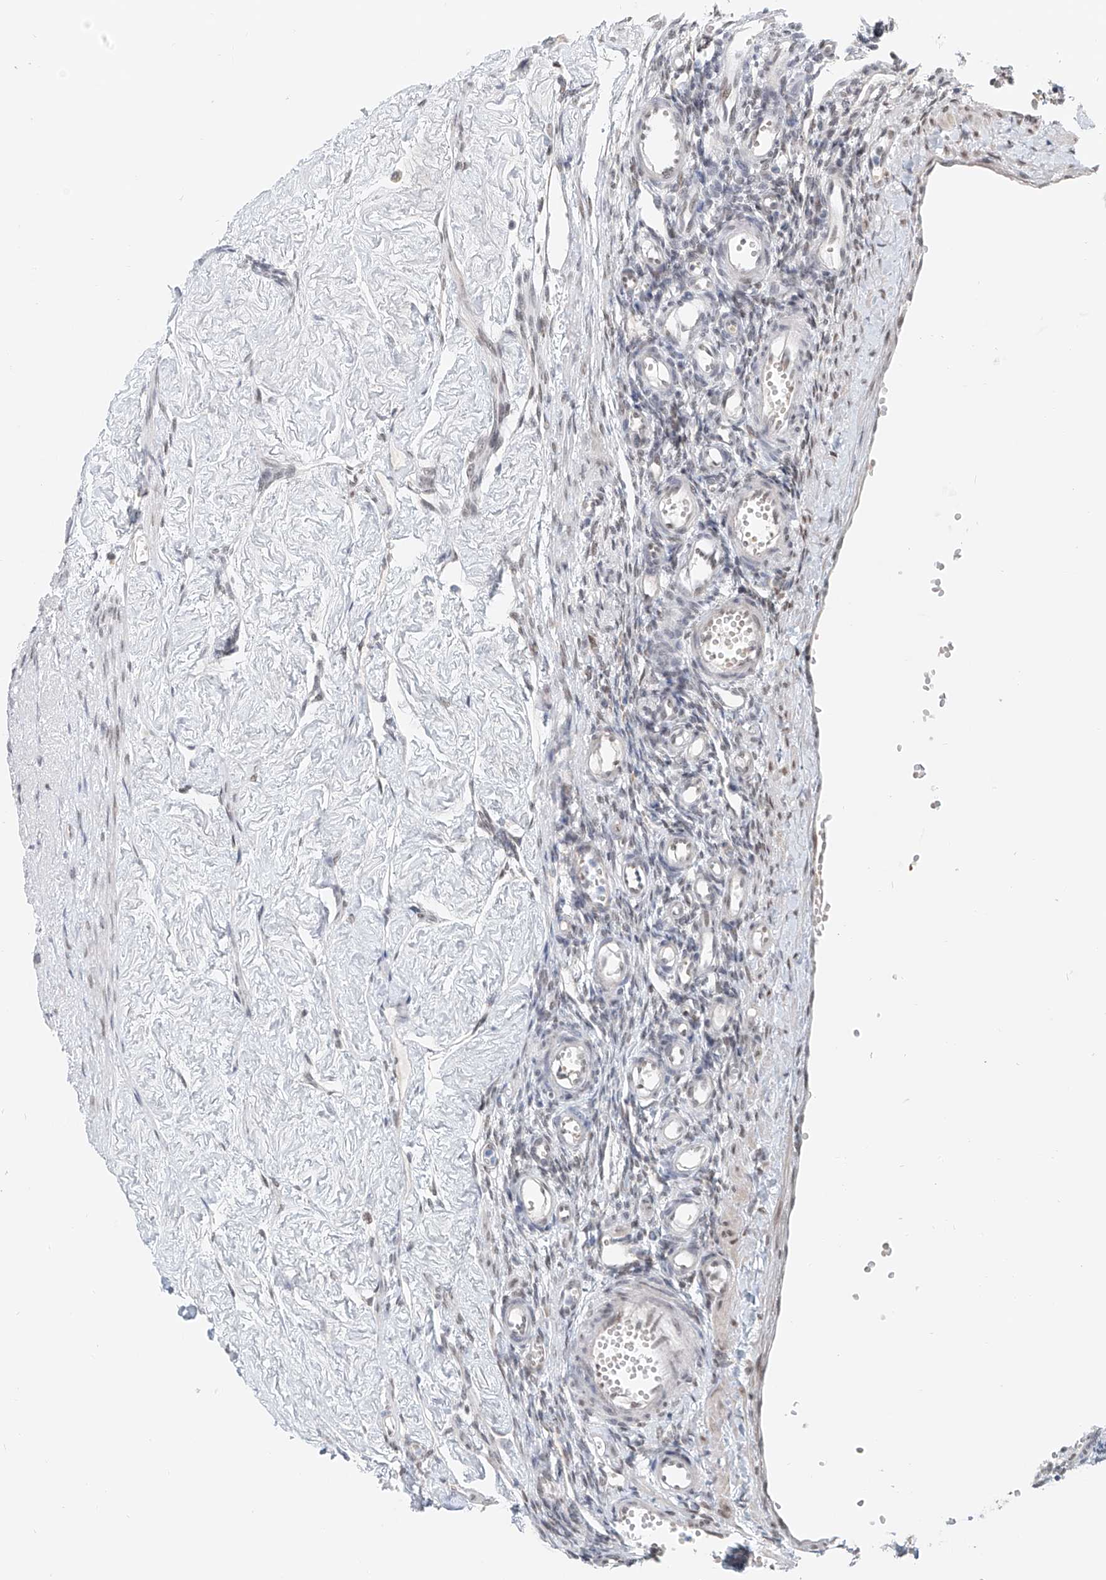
{"staining": {"intensity": "weak", "quantity": "<25%", "location": "nuclear"}, "tissue": "ovary", "cell_type": "Ovarian stroma cells", "image_type": "normal", "snomed": [{"axis": "morphology", "description": "Normal tissue, NOS"}, {"axis": "morphology", "description": "Cyst, NOS"}, {"axis": "topography", "description": "Ovary"}], "caption": "Immunohistochemical staining of benign human ovary displays no significant staining in ovarian stroma cells. (Stains: DAB IHC with hematoxylin counter stain, Microscopy: brightfield microscopy at high magnification).", "gene": "SASH1", "patient": {"sex": "female", "age": 33}}